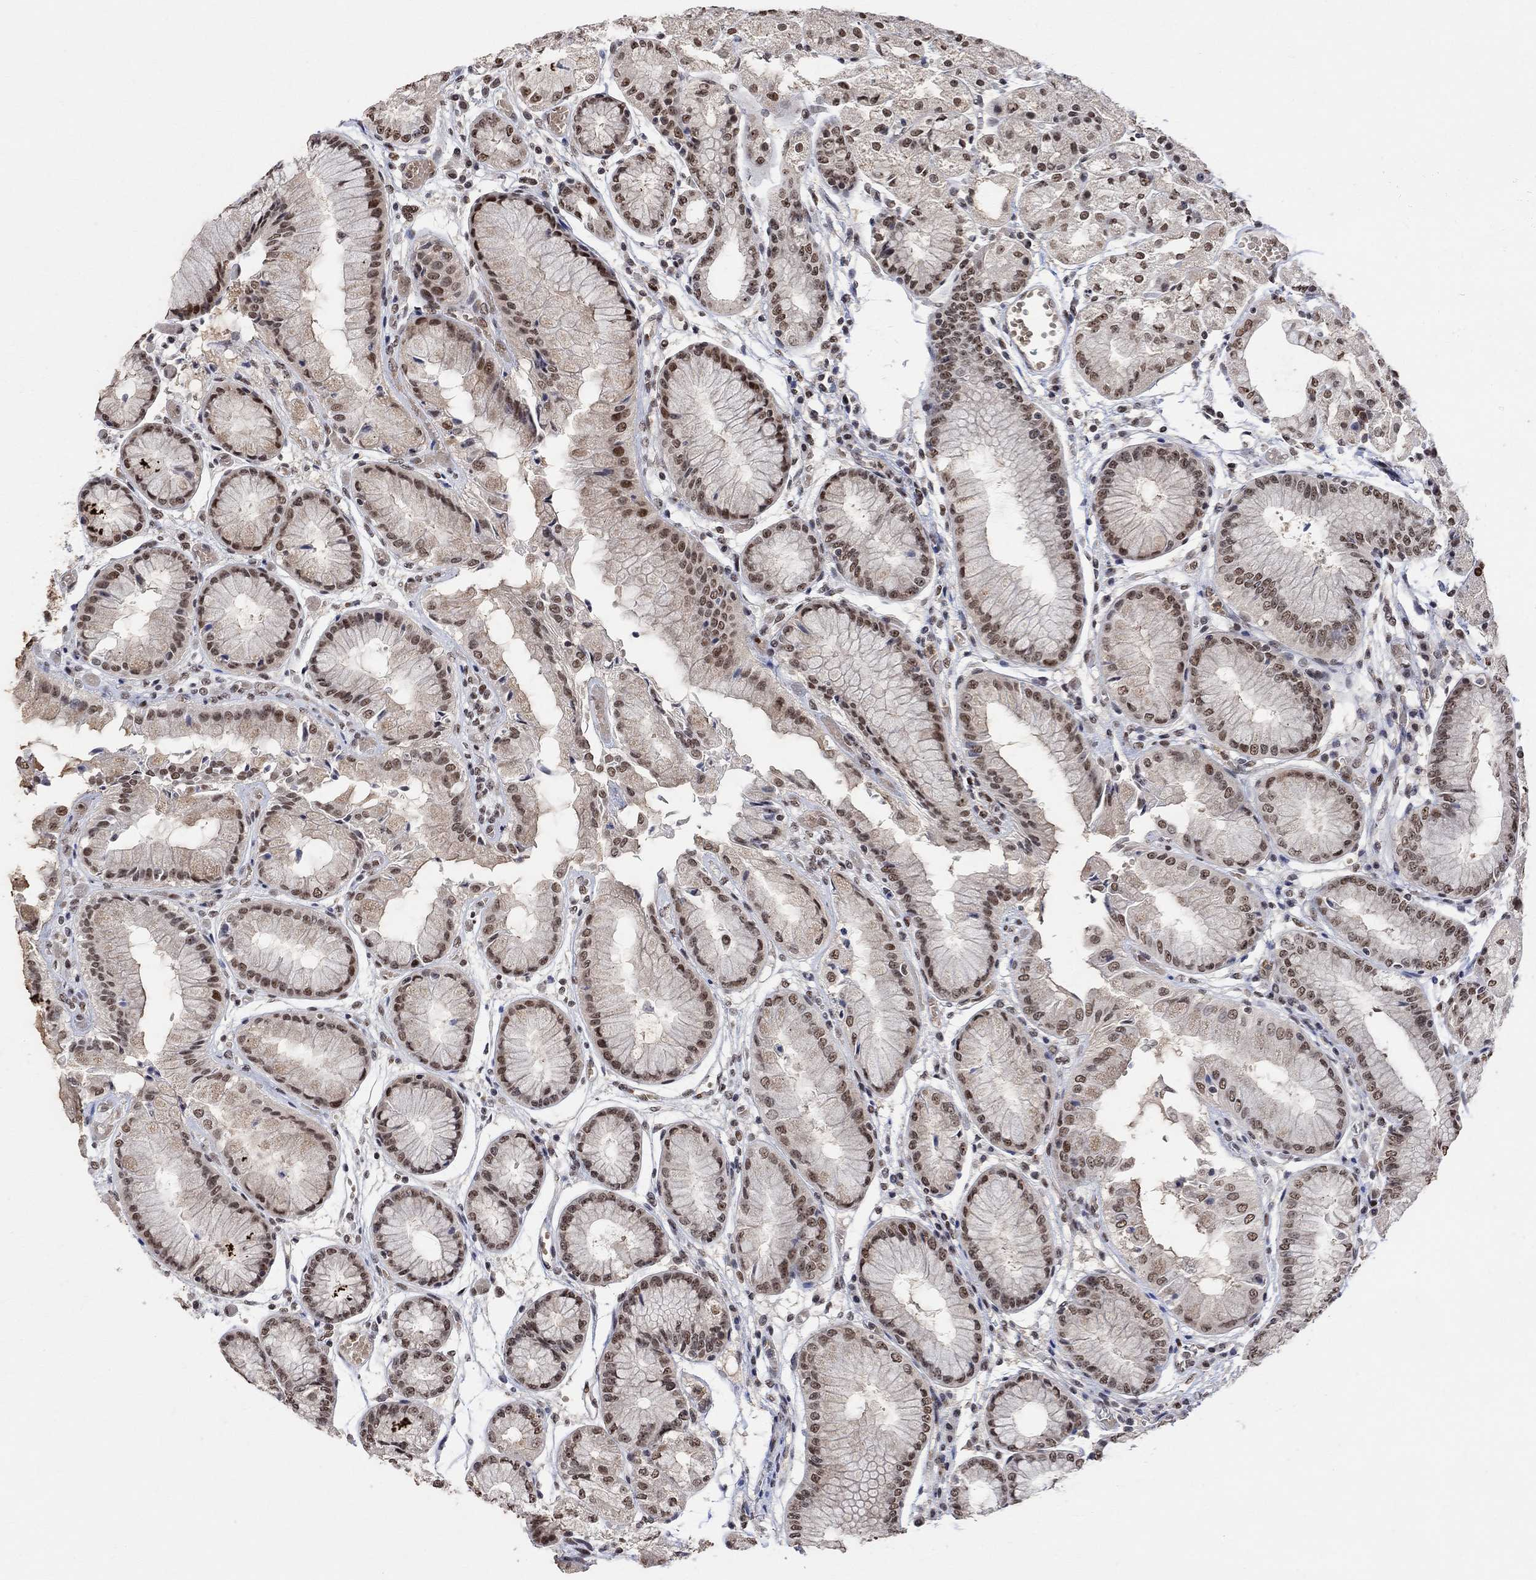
{"staining": {"intensity": "strong", "quantity": "<25%", "location": "nuclear"}, "tissue": "stomach", "cell_type": "Glandular cells", "image_type": "normal", "snomed": [{"axis": "morphology", "description": "Normal tissue, NOS"}, {"axis": "topography", "description": "Stomach, upper"}], "caption": "Stomach stained for a protein (brown) exhibits strong nuclear positive expression in approximately <25% of glandular cells.", "gene": "E4F1", "patient": {"sex": "male", "age": 72}}